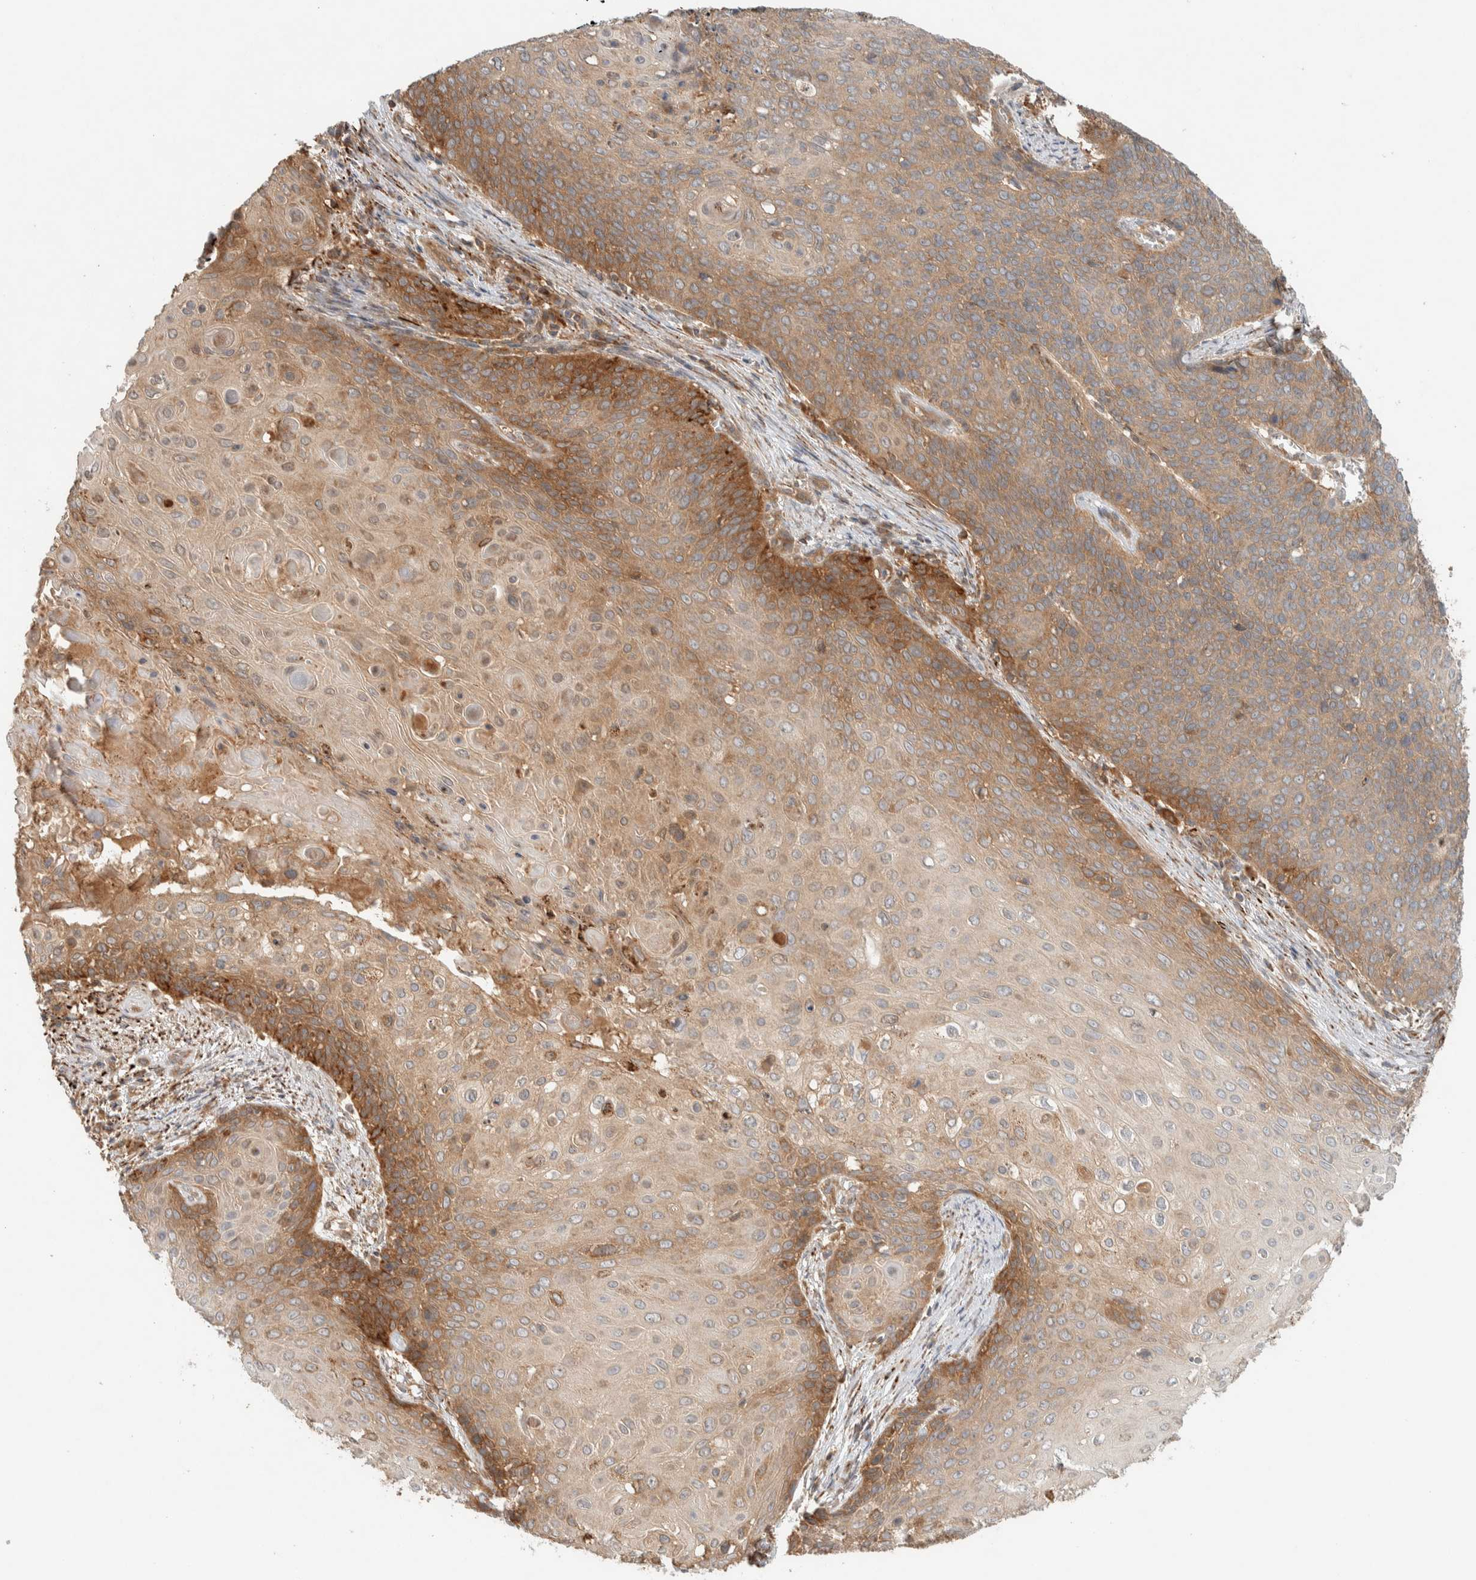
{"staining": {"intensity": "moderate", "quantity": ">75%", "location": "cytoplasmic/membranous"}, "tissue": "cervical cancer", "cell_type": "Tumor cells", "image_type": "cancer", "snomed": [{"axis": "morphology", "description": "Squamous cell carcinoma, NOS"}, {"axis": "topography", "description": "Cervix"}], "caption": "This is a photomicrograph of immunohistochemistry staining of cervical cancer, which shows moderate staining in the cytoplasmic/membranous of tumor cells.", "gene": "FAM167A", "patient": {"sex": "female", "age": 39}}